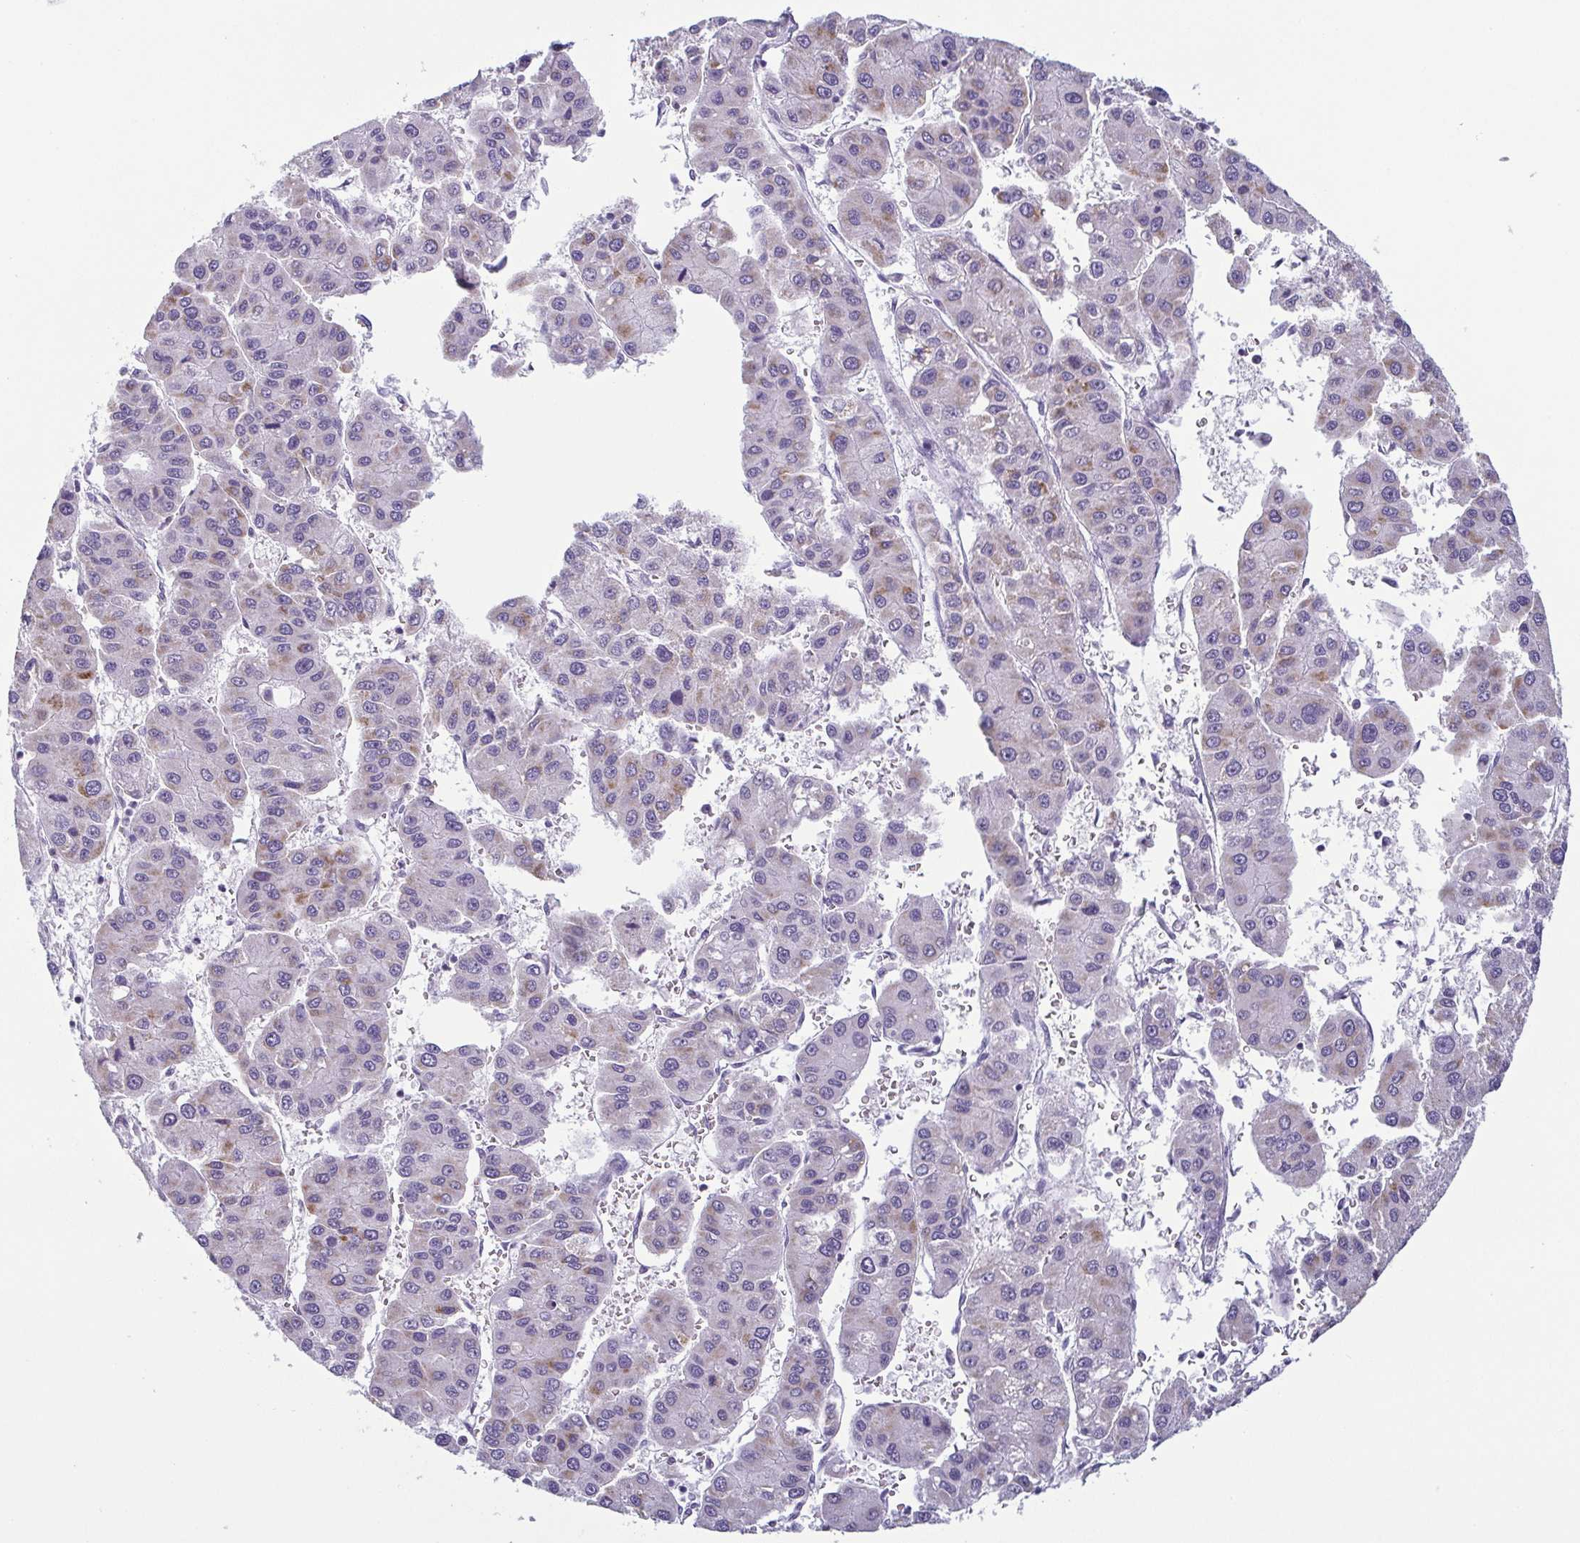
{"staining": {"intensity": "weak", "quantity": "25%-75%", "location": "cytoplasmic/membranous"}, "tissue": "liver cancer", "cell_type": "Tumor cells", "image_type": "cancer", "snomed": [{"axis": "morphology", "description": "Carcinoma, Hepatocellular, NOS"}, {"axis": "topography", "description": "Liver"}], "caption": "Brown immunohistochemical staining in liver hepatocellular carcinoma demonstrates weak cytoplasmic/membranous staining in approximately 25%-75% of tumor cells. (Stains: DAB (3,3'-diaminobenzidine) in brown, nuclei in blue, Microscopy: brightfield microscopy at high magnification).", "gene": "KRT78", "patient": {"sex": "male", "age": 73}}